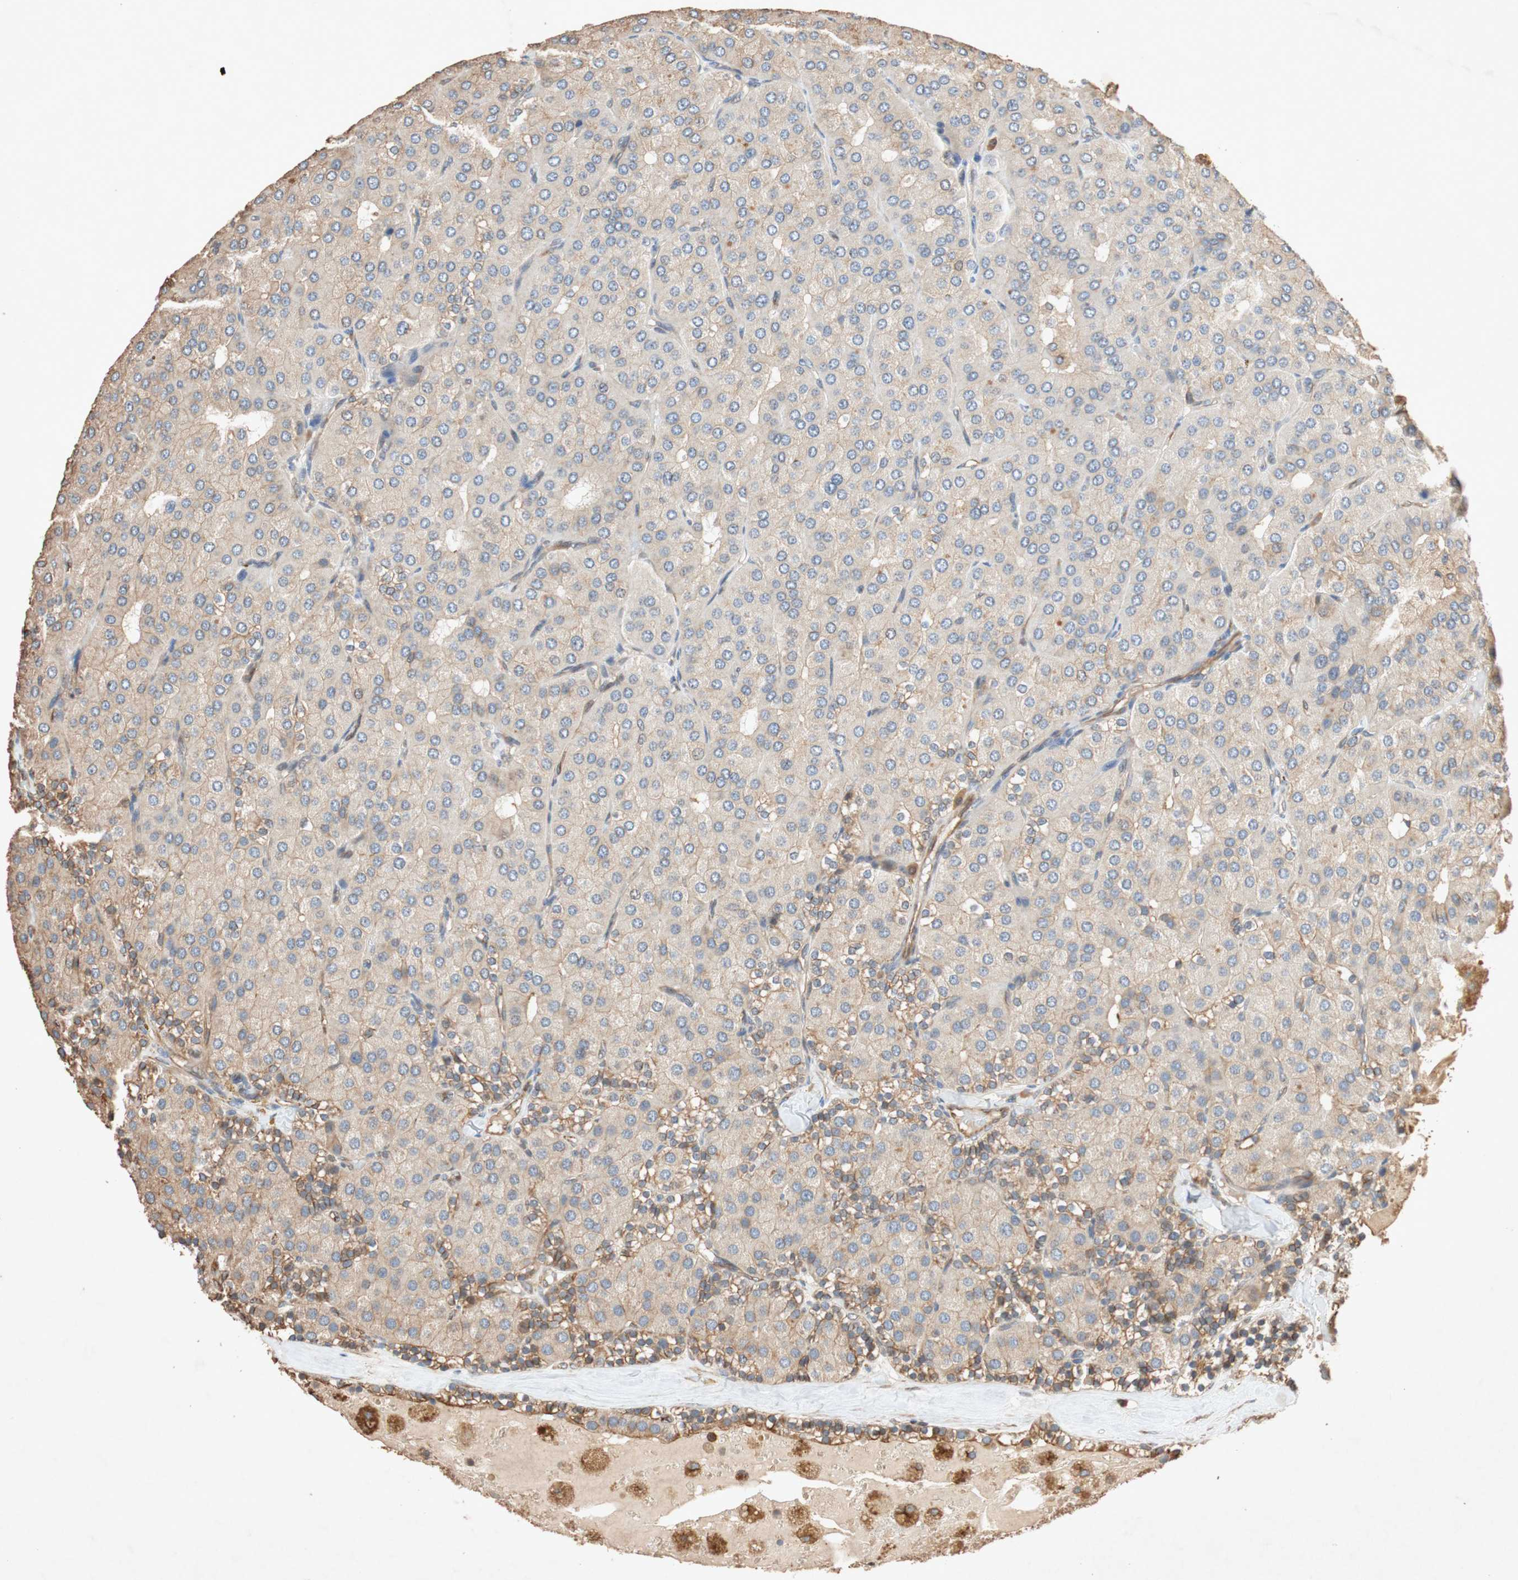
{"staining": {"intensity": "moderate", "quantity": ">75%", "location": "cytoplasmic/membranous"}, "tissue": "parathyroid gland", "cell_type": "Glandular cells", "image_type": "normal", "snomed": [{"axis": "morphology", "description": "Normal tissue, NOS"}, {"axis": "morphology", "description": "Adenoma, NOS"}, {"axis": "topography", "description": "Parathyroid gland"}], "caption": "Immunohistochemistry micrograph of unremarkable parathyroid gland: human parathyroid gland stained using immunohistochemistry (IHC) demonstrates medium levels of moderate protein expression localized specifically in the cytoplasmic/membranous of glandular cells, appearing as a cytoplasmic/membranous brown color.", "gene": "TUBB", "patient": {"sex": "female", "age": 86}}